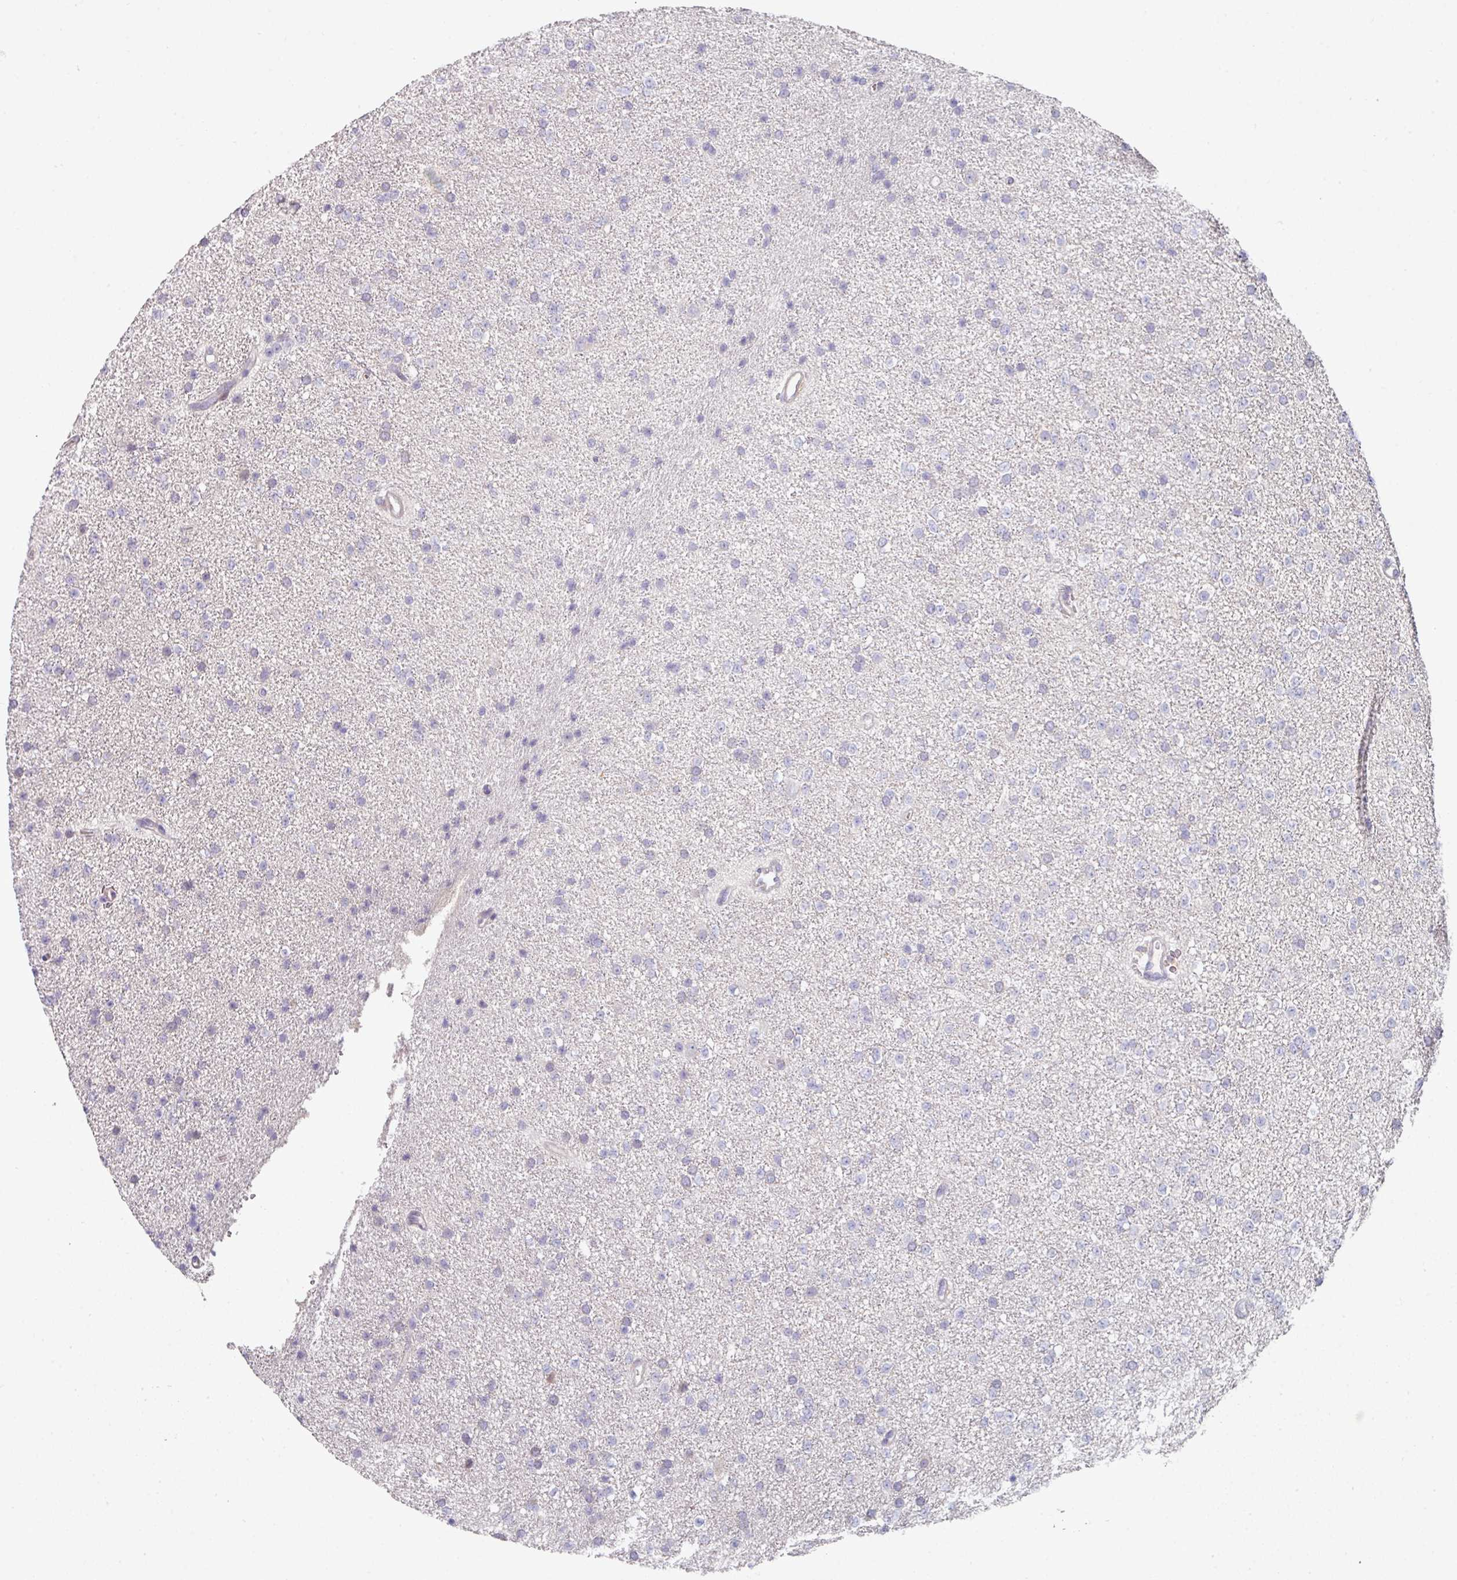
{"staining": {"intensity": "negative", "quantity": "none", "location": "none"}, "tissue": "glioma", "cell_type": "Tumor cells", "image_type": "cancer", "snomed": [{"axis": "morphology", "description": "Glioma, malignant, Low grade"}, {"axis": "topography", "description": "Brain"}], "caption": "IHC photomicrograph of neoplastic tissue: human glioma stained with DAB demonstrates no significant protein expression in tumor cells.", "gene": "WSB2", "patient": {"sex": "female", "age": 34}}